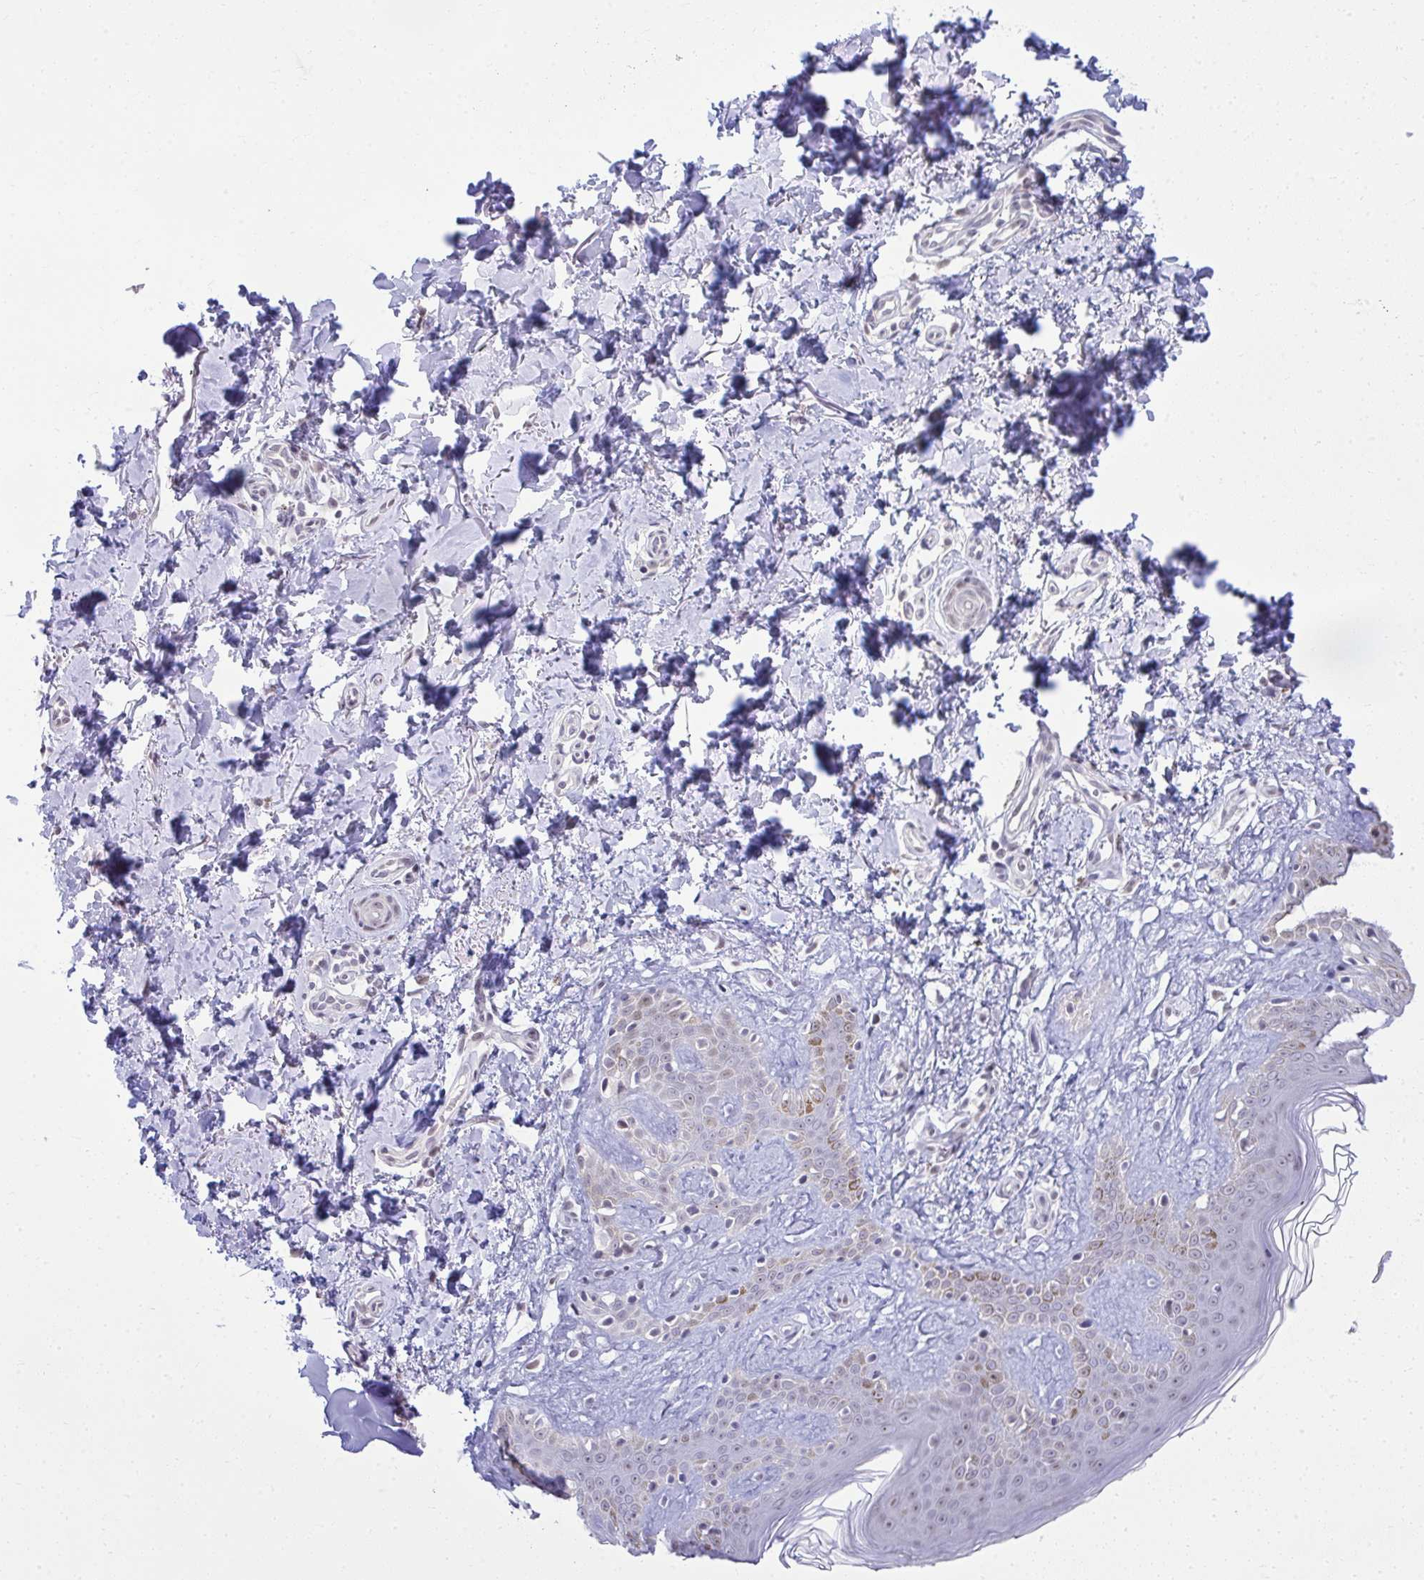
{"staining": {"intensity": "negative", "quantity": "none", "location": "none"}, "tissue": "skin", "cell_type": "Fibroblasts", "image_type": "normal", "snomed": [{"axis": "morphology", "description": "Normal tissue, NOS"}, {"axis": "topography", "description": "Skin"}, {"axis": "topography", "description": "Peripheral nerve tissue"}], "caption": "The photomicrograph reveals no staining of fibroblasts in unremarkable skin. (DAB IHC with hematoxylin counter stain).", "gene": "EID3", "patient": {"sex": "female", "age": 45}}